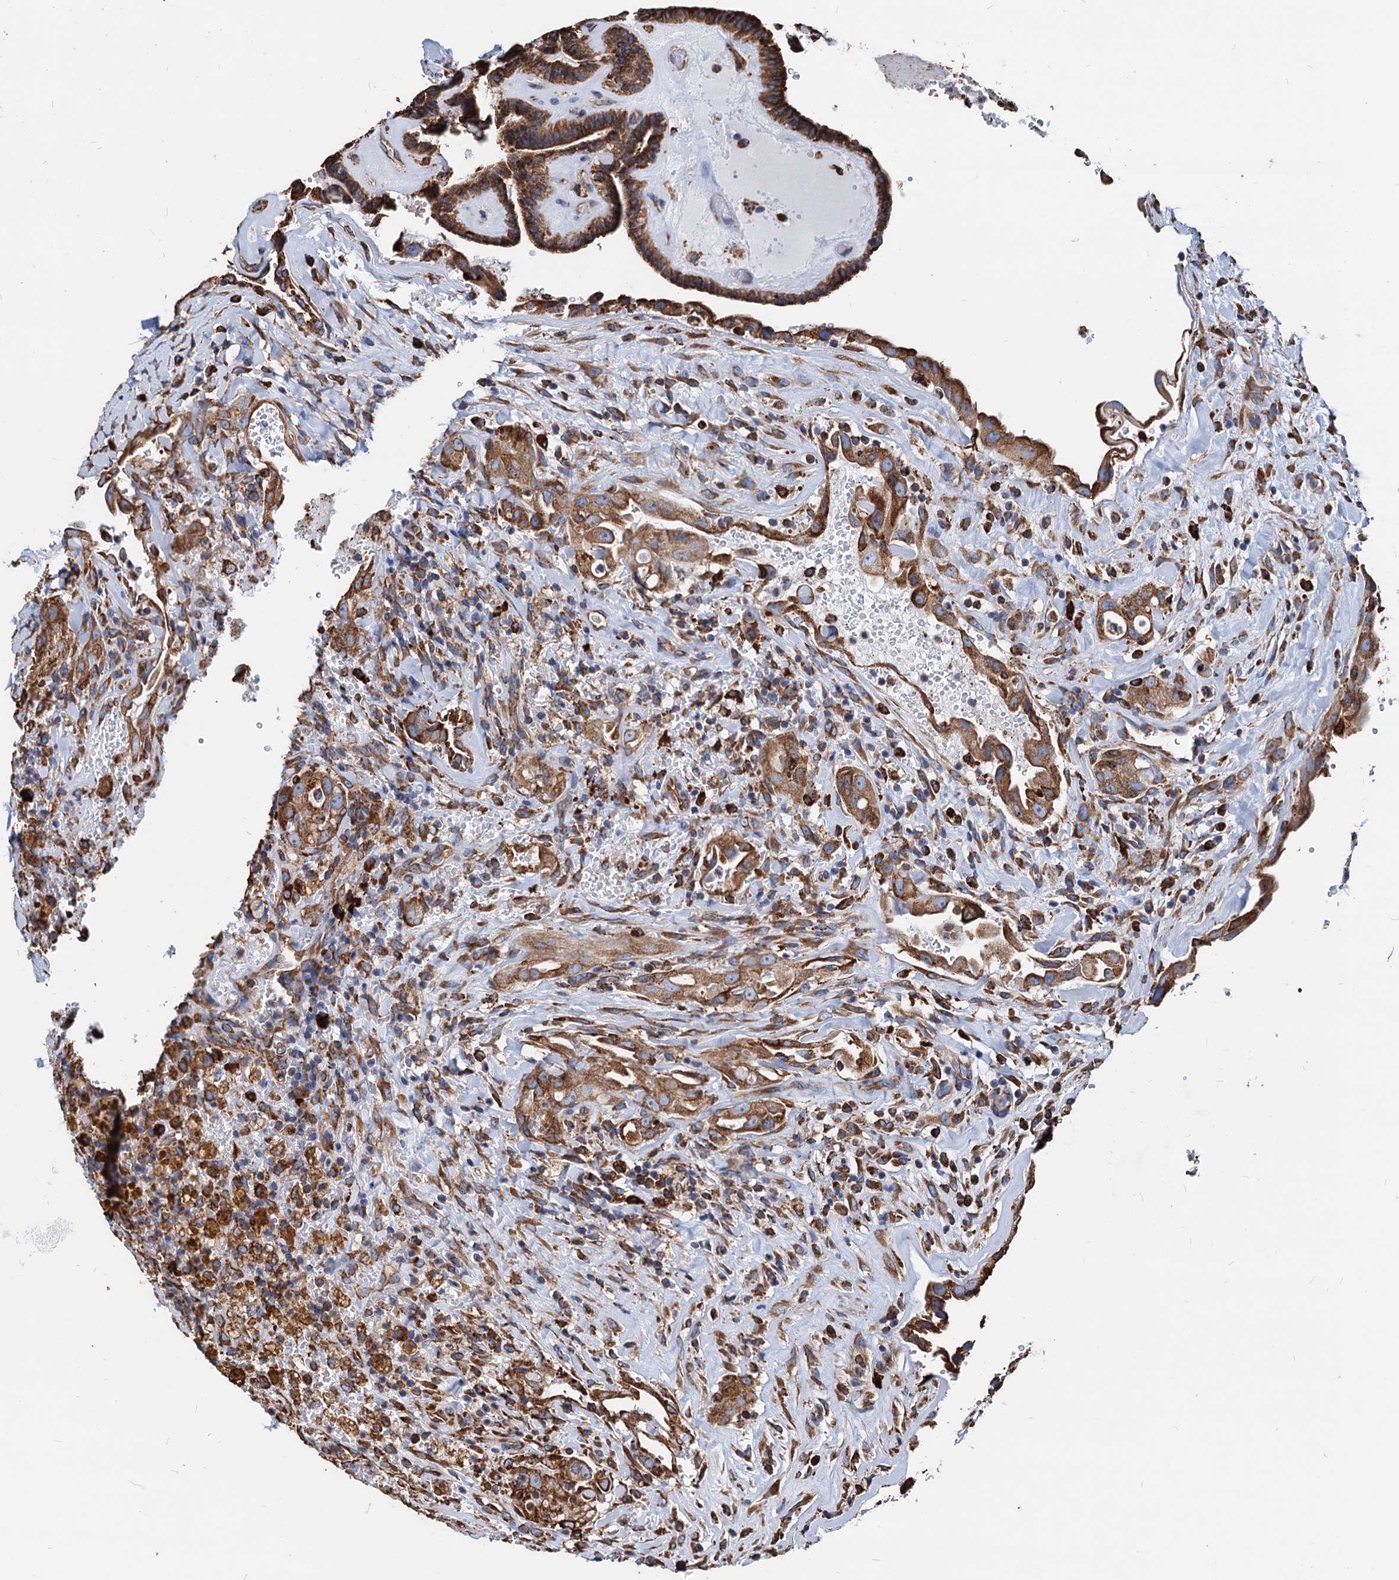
{"staining": {"intensity": "moderate", "quantity": ">75%", "location": "cytoplasmic/membranous"}, "tissue": "thyroid cancer", "cell_type": "Tumor cells", "image_type": "cancer", "snomed": [{"axis": "morphology", "description": "Papillary adenocarcinoma, NOS"}, {"axis": "topography", "description": "Thyroid gland"}], "caption": "Protein staining of thyroid cancer tissue reveals moderate cytoplasmic/membranous expression in approximately >75% of tumor cells.", "gene": "HSPA5", "patient": {"sex": "male", "age": 77}}